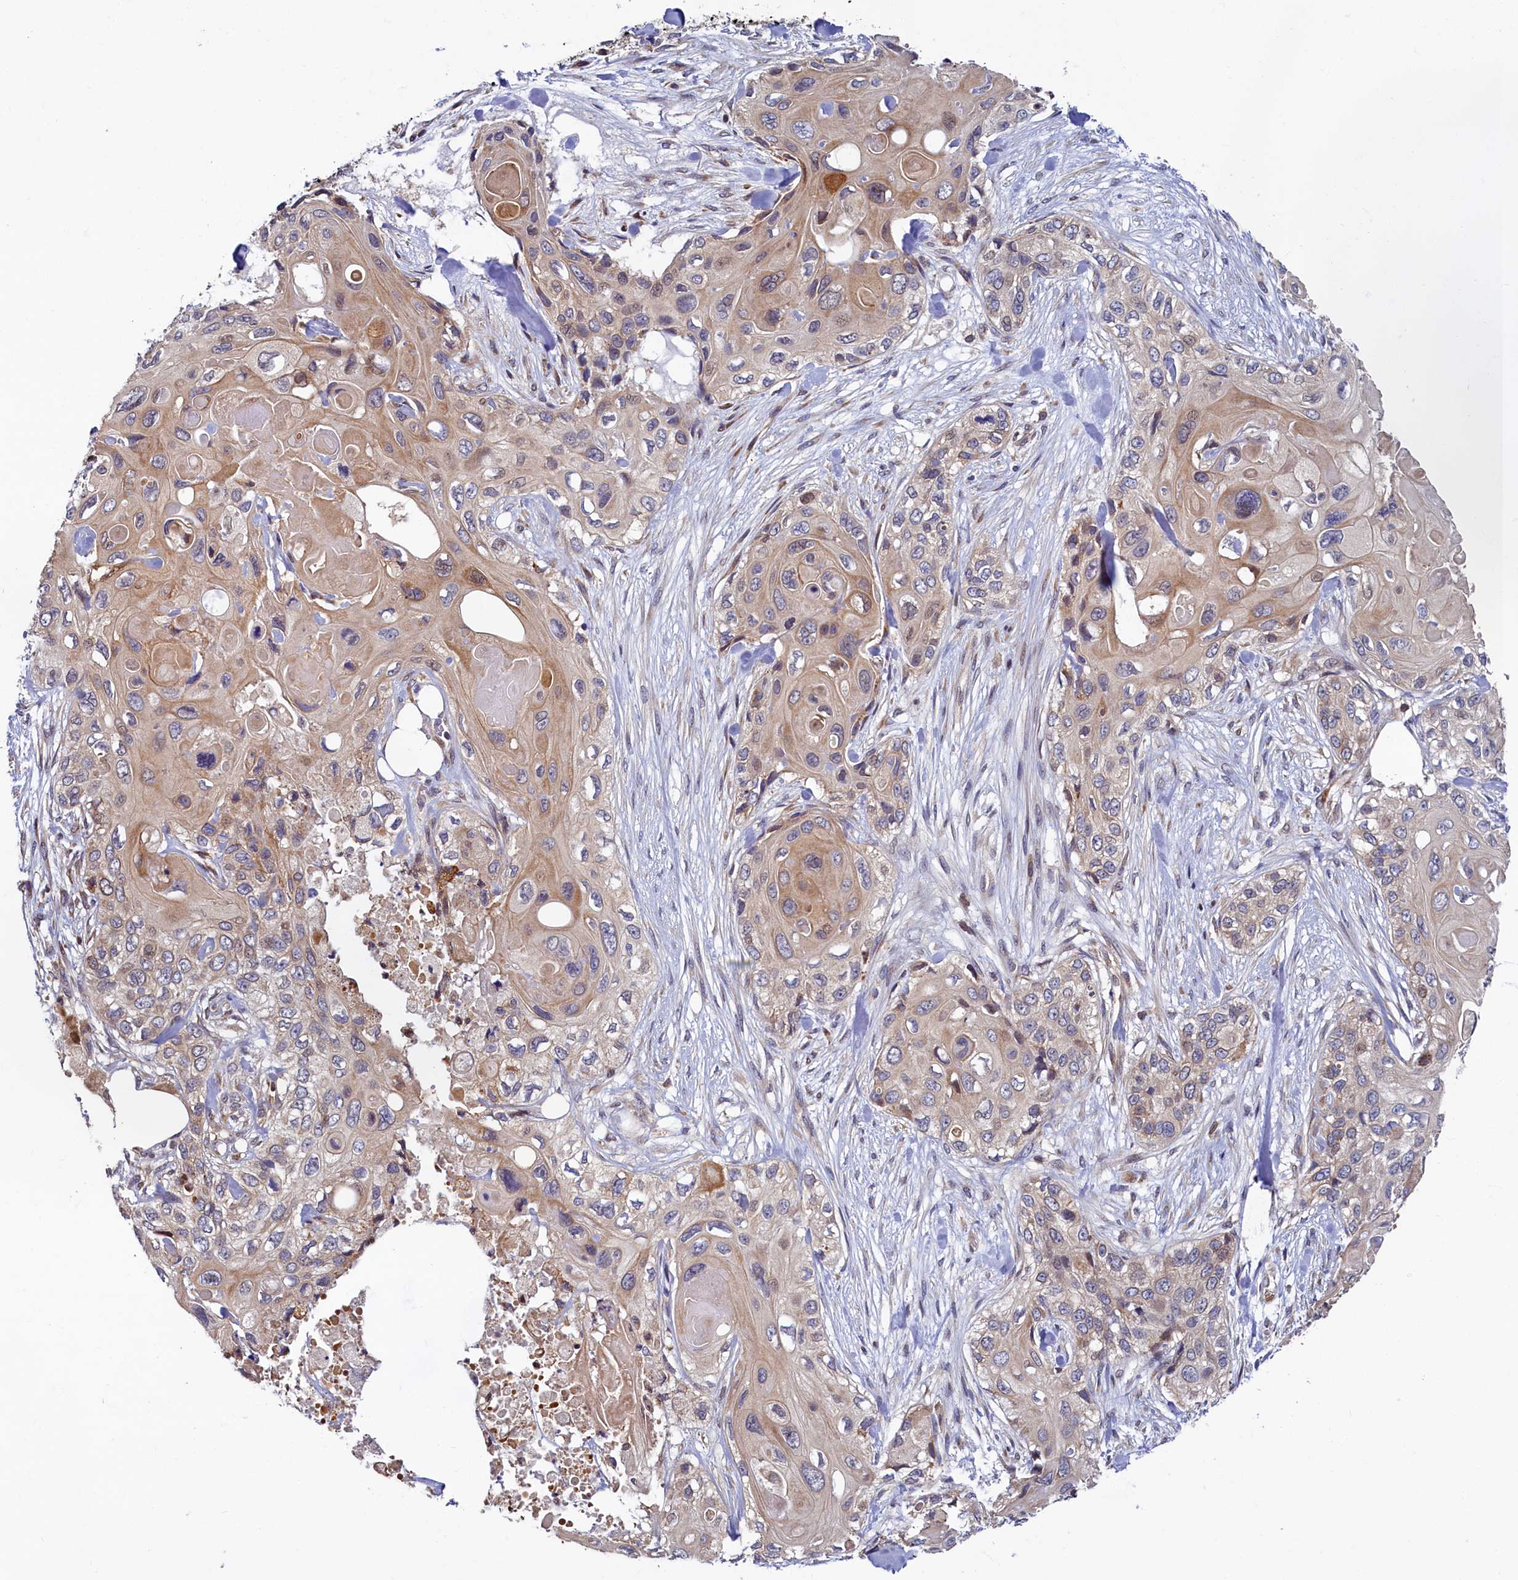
{"staining": {"intensity": "weak", "quantity": "25%-75%", "location": "cytoplasmic/membranous"}, "tissue": "skin cancer", "cell_type": "Tumor cells", "image_type": "cancer", "snomed": [{"axis": "morphology", "description": "Normal tissue, NOS"}, {"axis": "morphology", "description": "Squamous cell carcinoma, NOS"}, {"axis": "topography", "description": "Skin"}], "caption": "Protein analysis of squamous cell carcinoma (skin) tissue demonstrates weak cytoplasmic/membranous positivity in approximately 25%-75% of tumor cells. (DAB IHC with brightfield microscopy, high magnification).", "gene": "SLC16A14", "patient": {"sex": "male", "age": 72}}